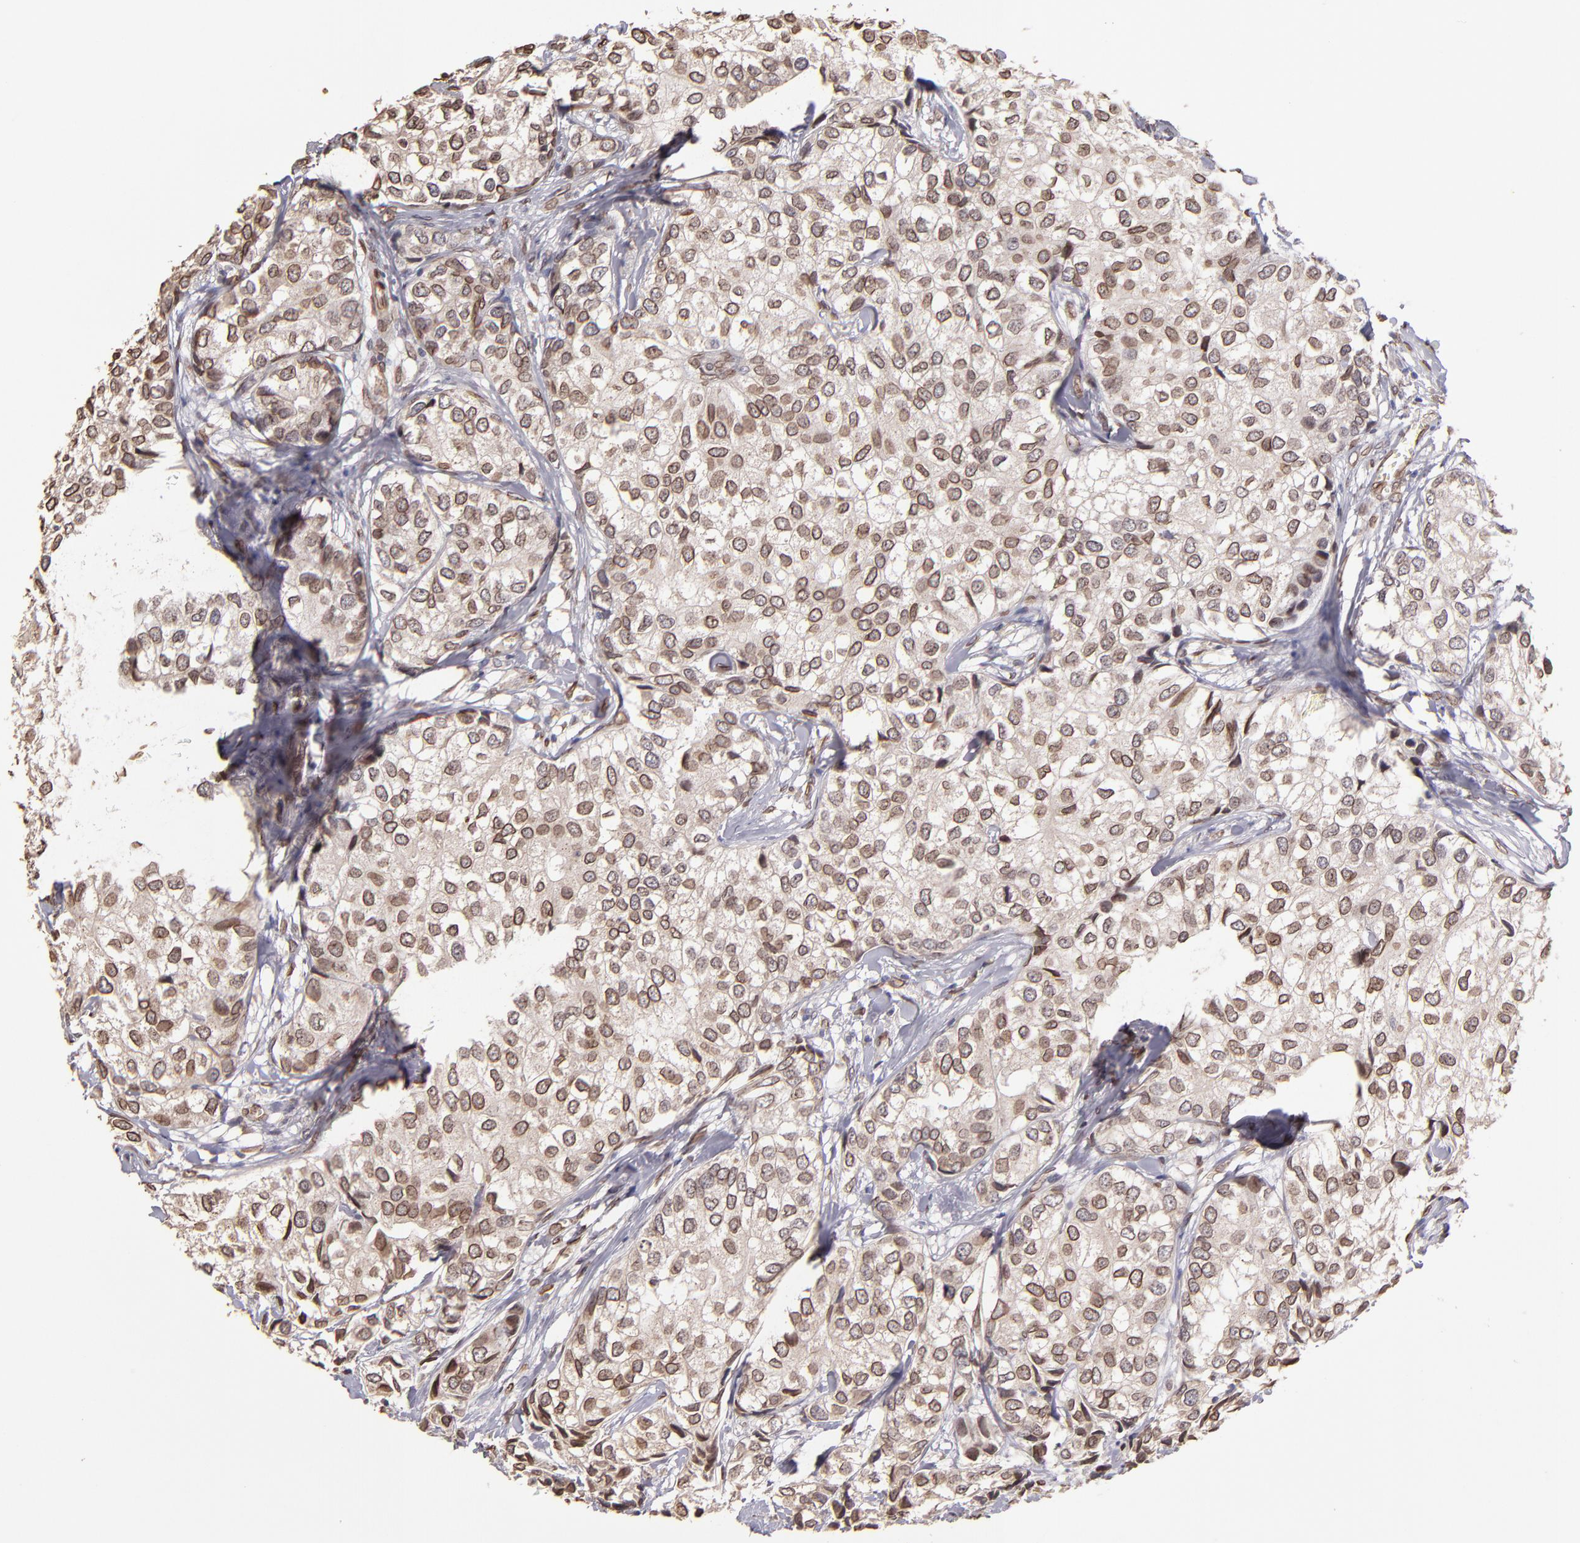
{"staining": {"intensity": "moderate", "quantity": ">75%", "location": "cytoplasmic/membranous,nuclear"}, "tissue": "breast cancer", "cell_type": "Tumor cells", "image_type": "cancer", "snomed": [{"axis": "morphology", "description": "Duct carcinoma"}, {"axis": "topography", "description": "Breast"}], "caption": "Breast cancer was stained to show a protein in brown. There is medium levels of moderate cytoplasmic/membranous and nuclear positivity in approximately >75% of tumor cells. Ihc stains the protein of interest in brown and the nuclei are stained blue.", "gene": "PUM3", "patient": {"sex": "female", "age": 68}}